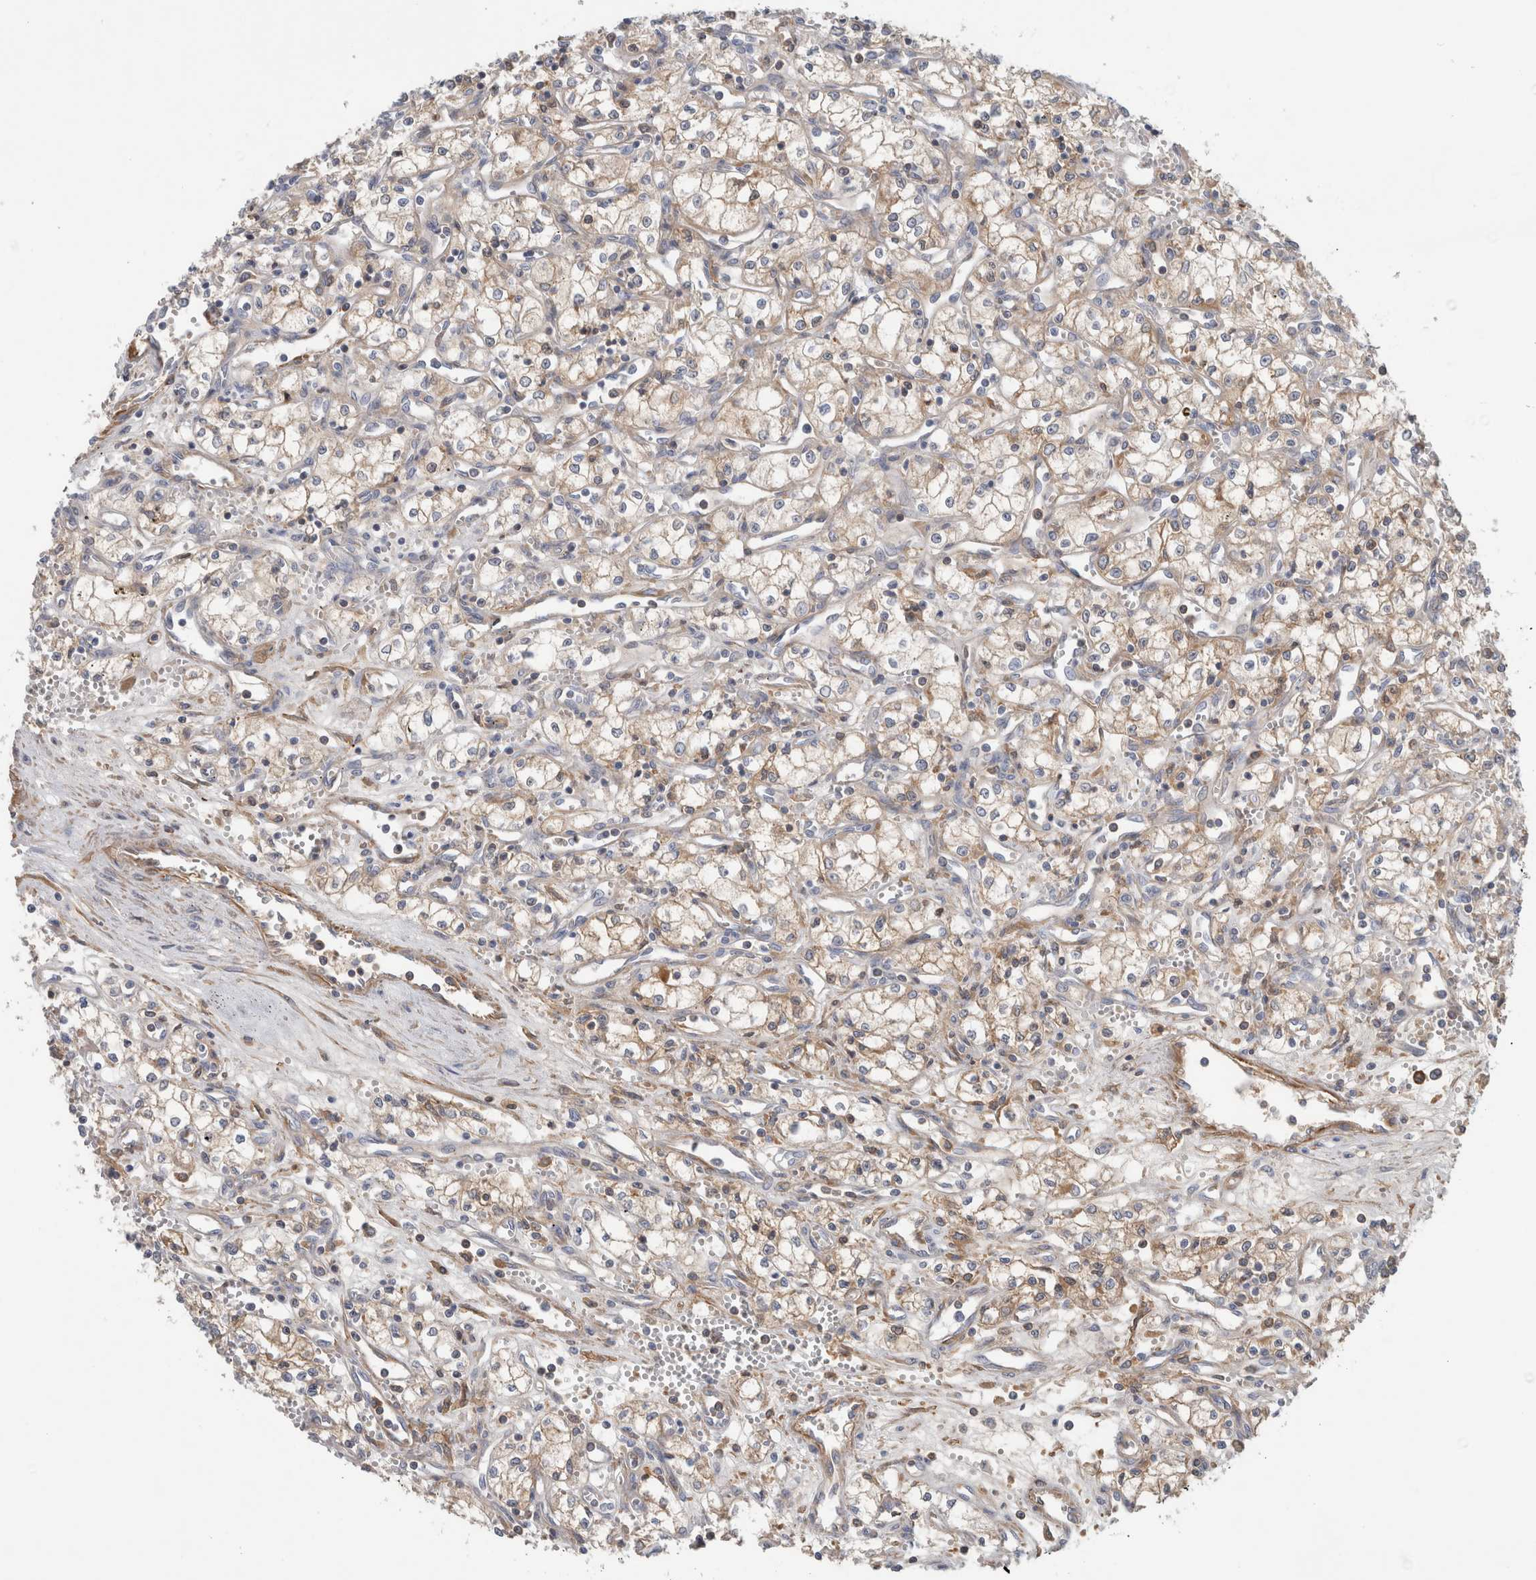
{"staining": {"intensity": "moderate", "quantity": "25%-75%", "location": "cytoplasmic/membranous"}, "tissue": "renal cancer", "cell_type": "Tumor cells", "image_type": "cancer", "snomed": [{"axis": "morphology", "description": "Adenocarcinoma, NOS"}, {"axis": "topography", "description": "Kidney"}], "caption": "Adenocarcinoma (renal) was stained to show a protein in brown. There is medium levels of moderate cytoplasmic/membranous expression in approximately 25%-75% of tumor cells.", "gene": "CFI", "patient": {"sex": "male", "age": 59}}